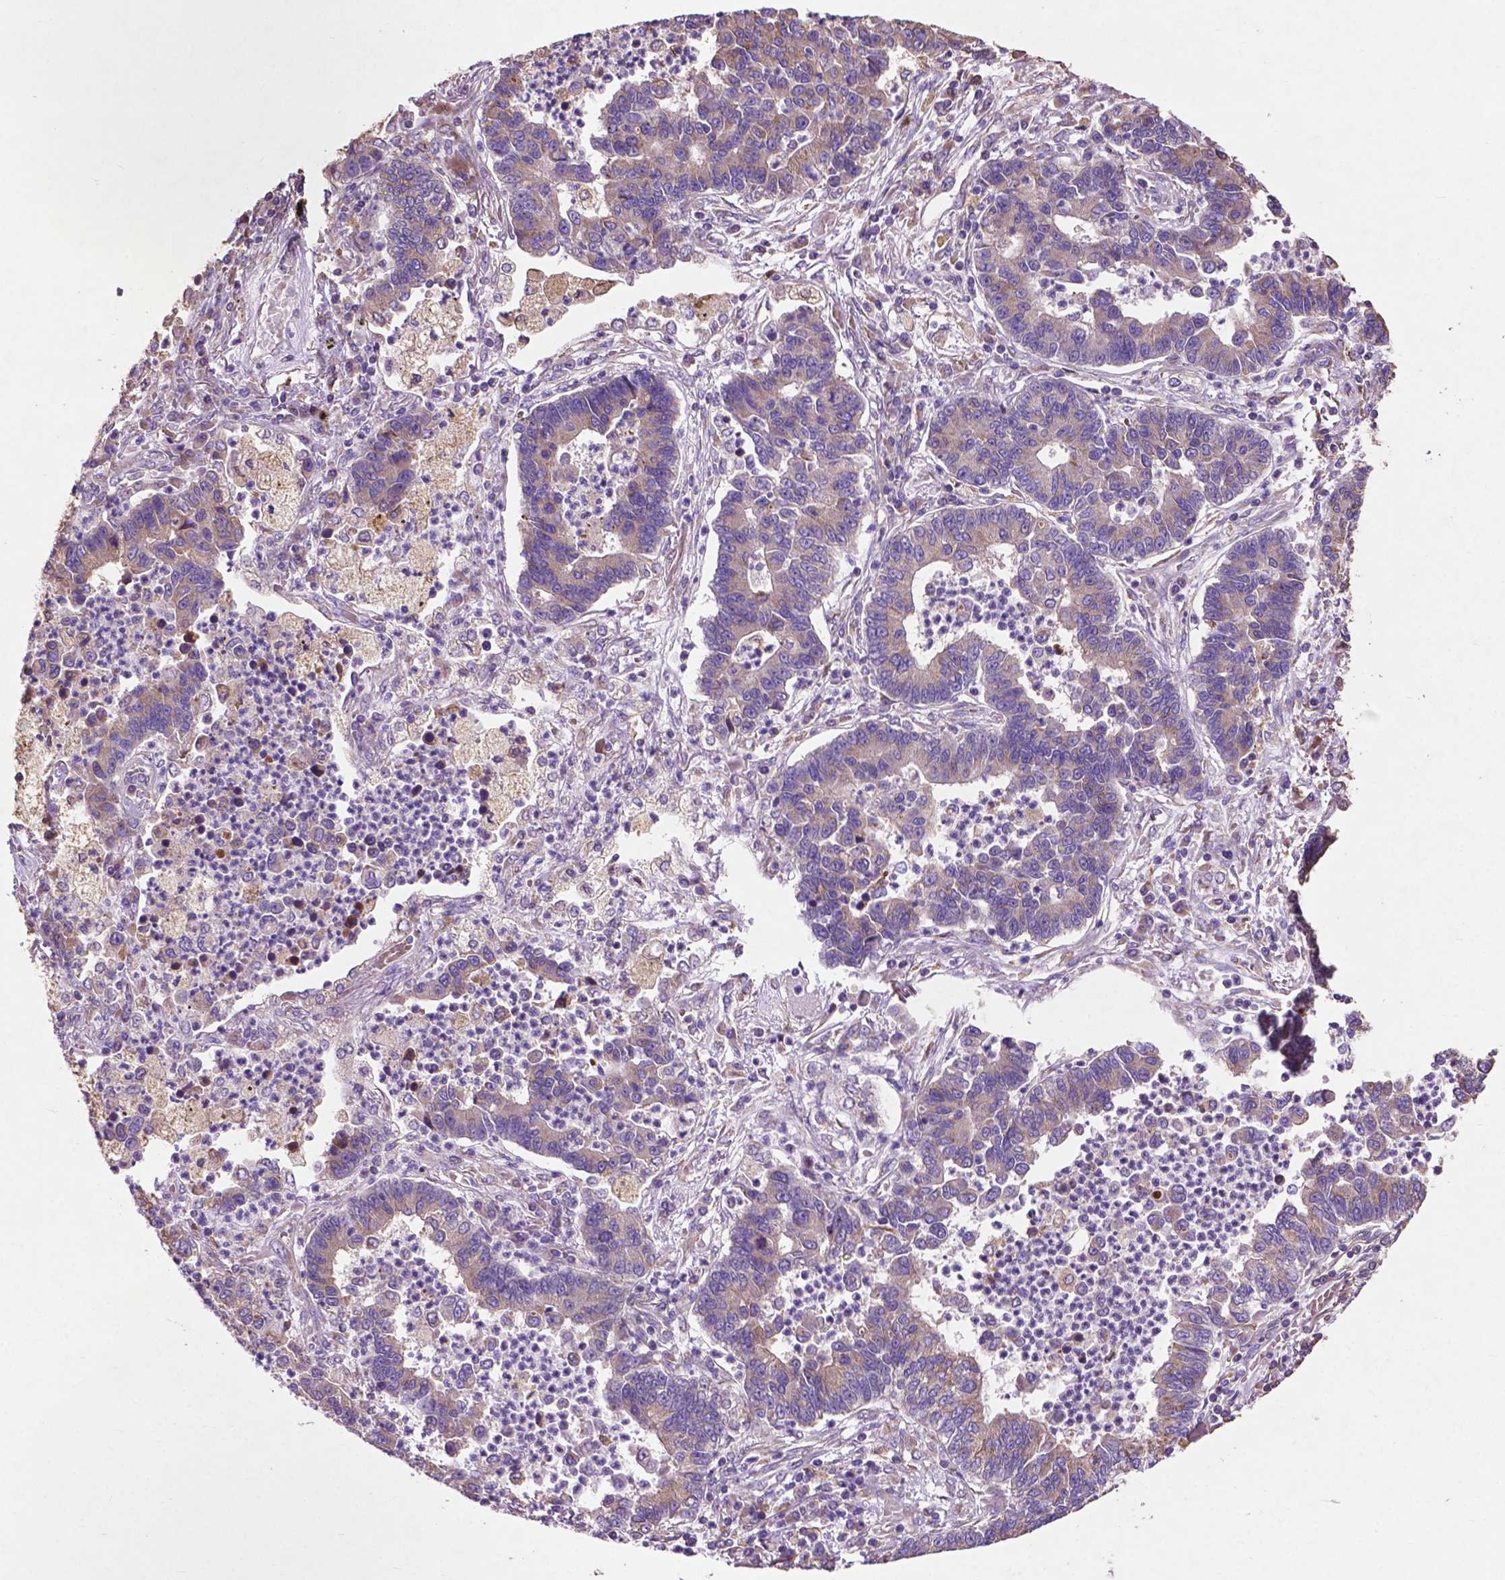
{"staining": {"intensity": "moderate", "quantity": "<25%", "location": "cytoplasmic/membranous"}, "tissue": "lung cancer", "cell_type": "Tumor cells", "image_type": "cancer", "snomed": [{"axis": "morphology", "description": "Adenocarcinoma, NOS"}, {"axis": "topography", "description": "Lung"}], "caption": "This image displays immunohistochemistry staining of lung adenocarcinoma, with low moderate cytoplasmic/membranous expression in approximately <25% of tumor cells.", "gene": "MBTPS1", "patient": {"sex": "female", "age": 57}}